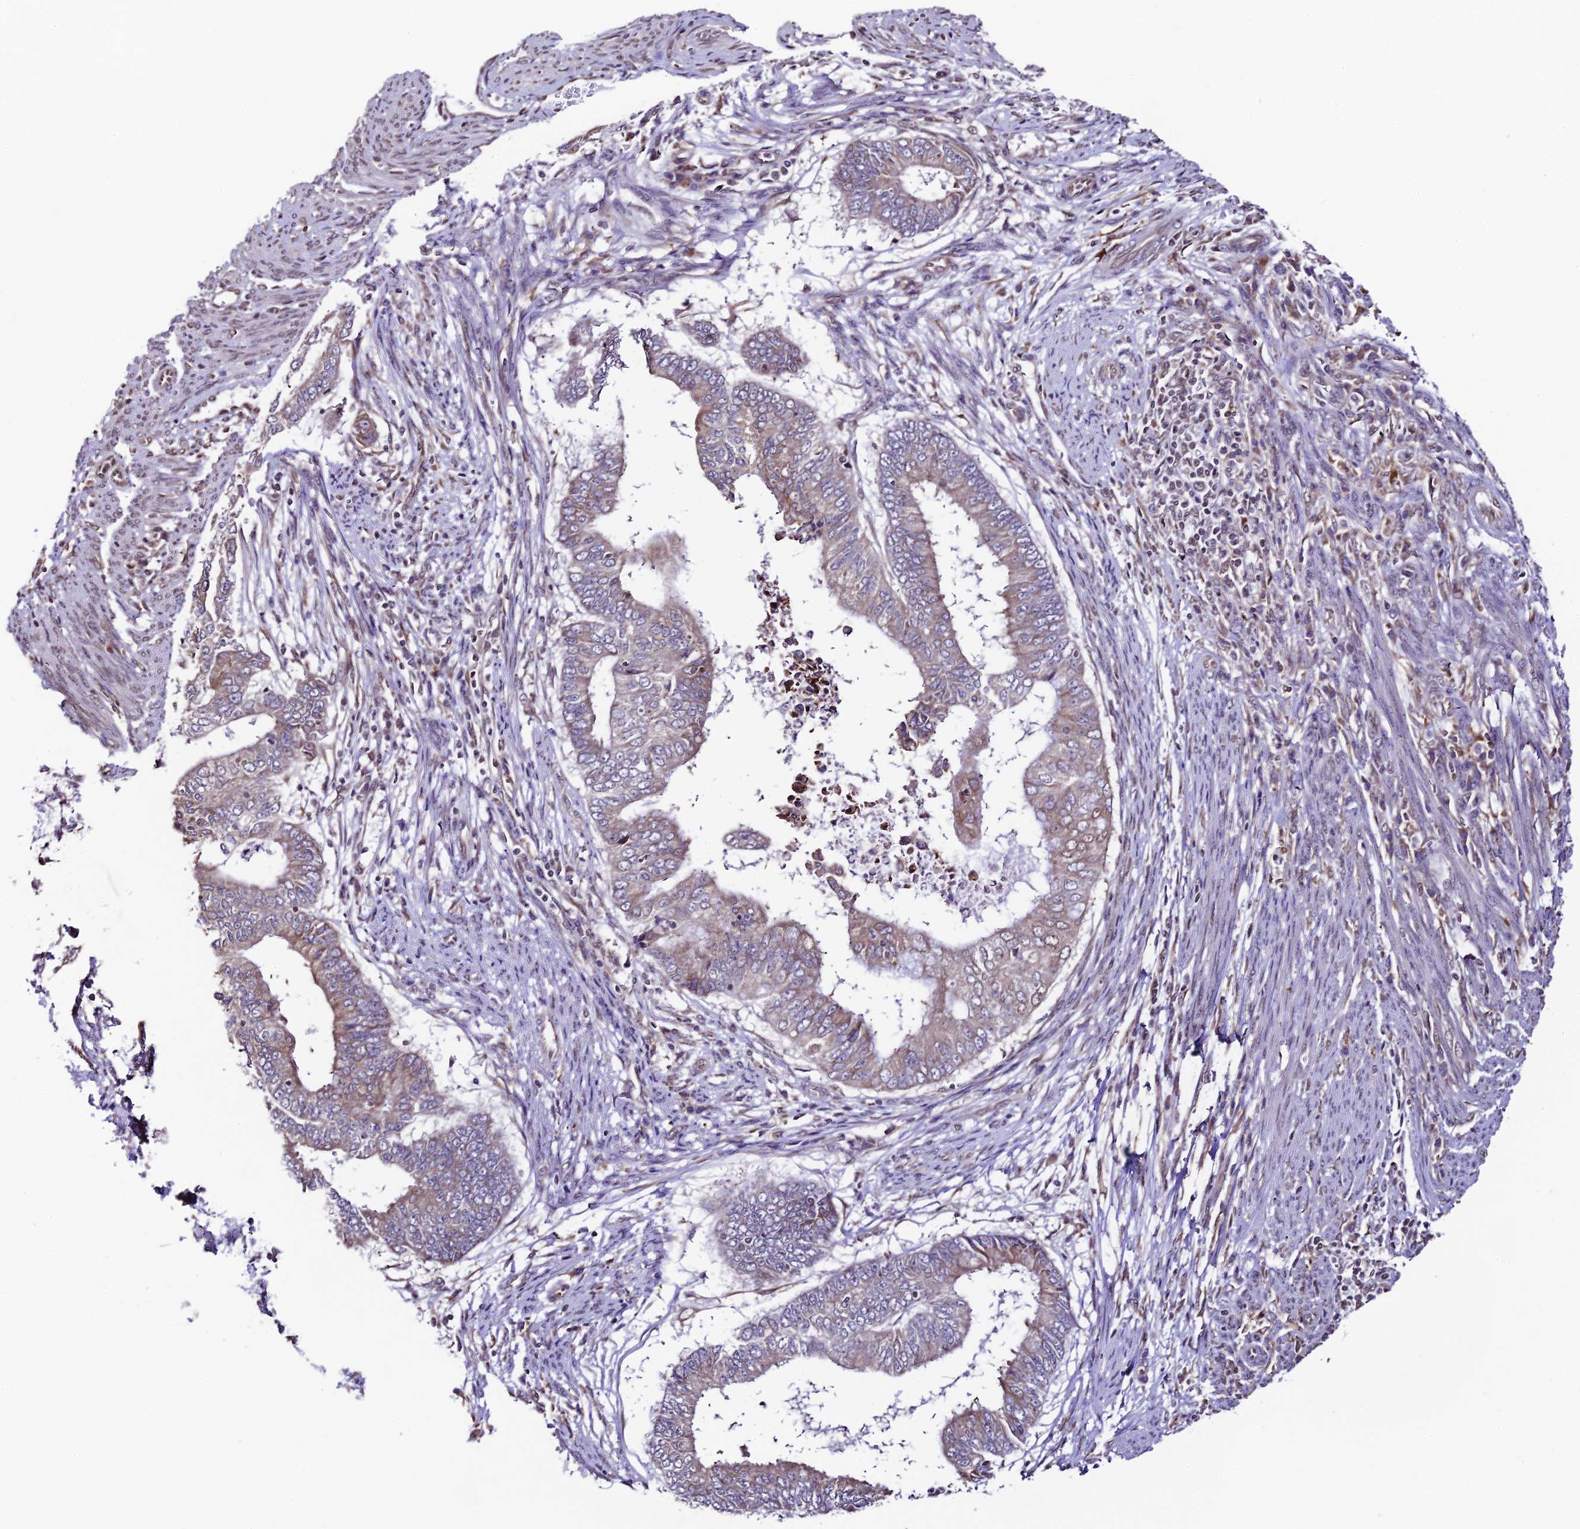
{"staining": {"intensity": "weak", "quantity": "<25%", "location": "cytoplasmic/membranous"}, "tissue": "endometrial cancer", "cell_type": "Tumor cells", "image_type": "cancer", "snomed": [{"axis": "morphology", "description": "Polyp, NOS"}, {"axis": "morphology", "description": "Adenocarcinoma, NOS"}, {"axis": "morphology", "description": "Adenoma, NOS"}, {"axis": "topography", "description": "Endometrium"}], "caption": "This photomicrograph is of polyp (endometrial) stained with immunohistochemistry to label a protein in brown with the nuclei are counter-stained blue. There is no expression in tumor cells.", "gene": "TRIM22", "patient": {"sex": "female", "age": 79}}